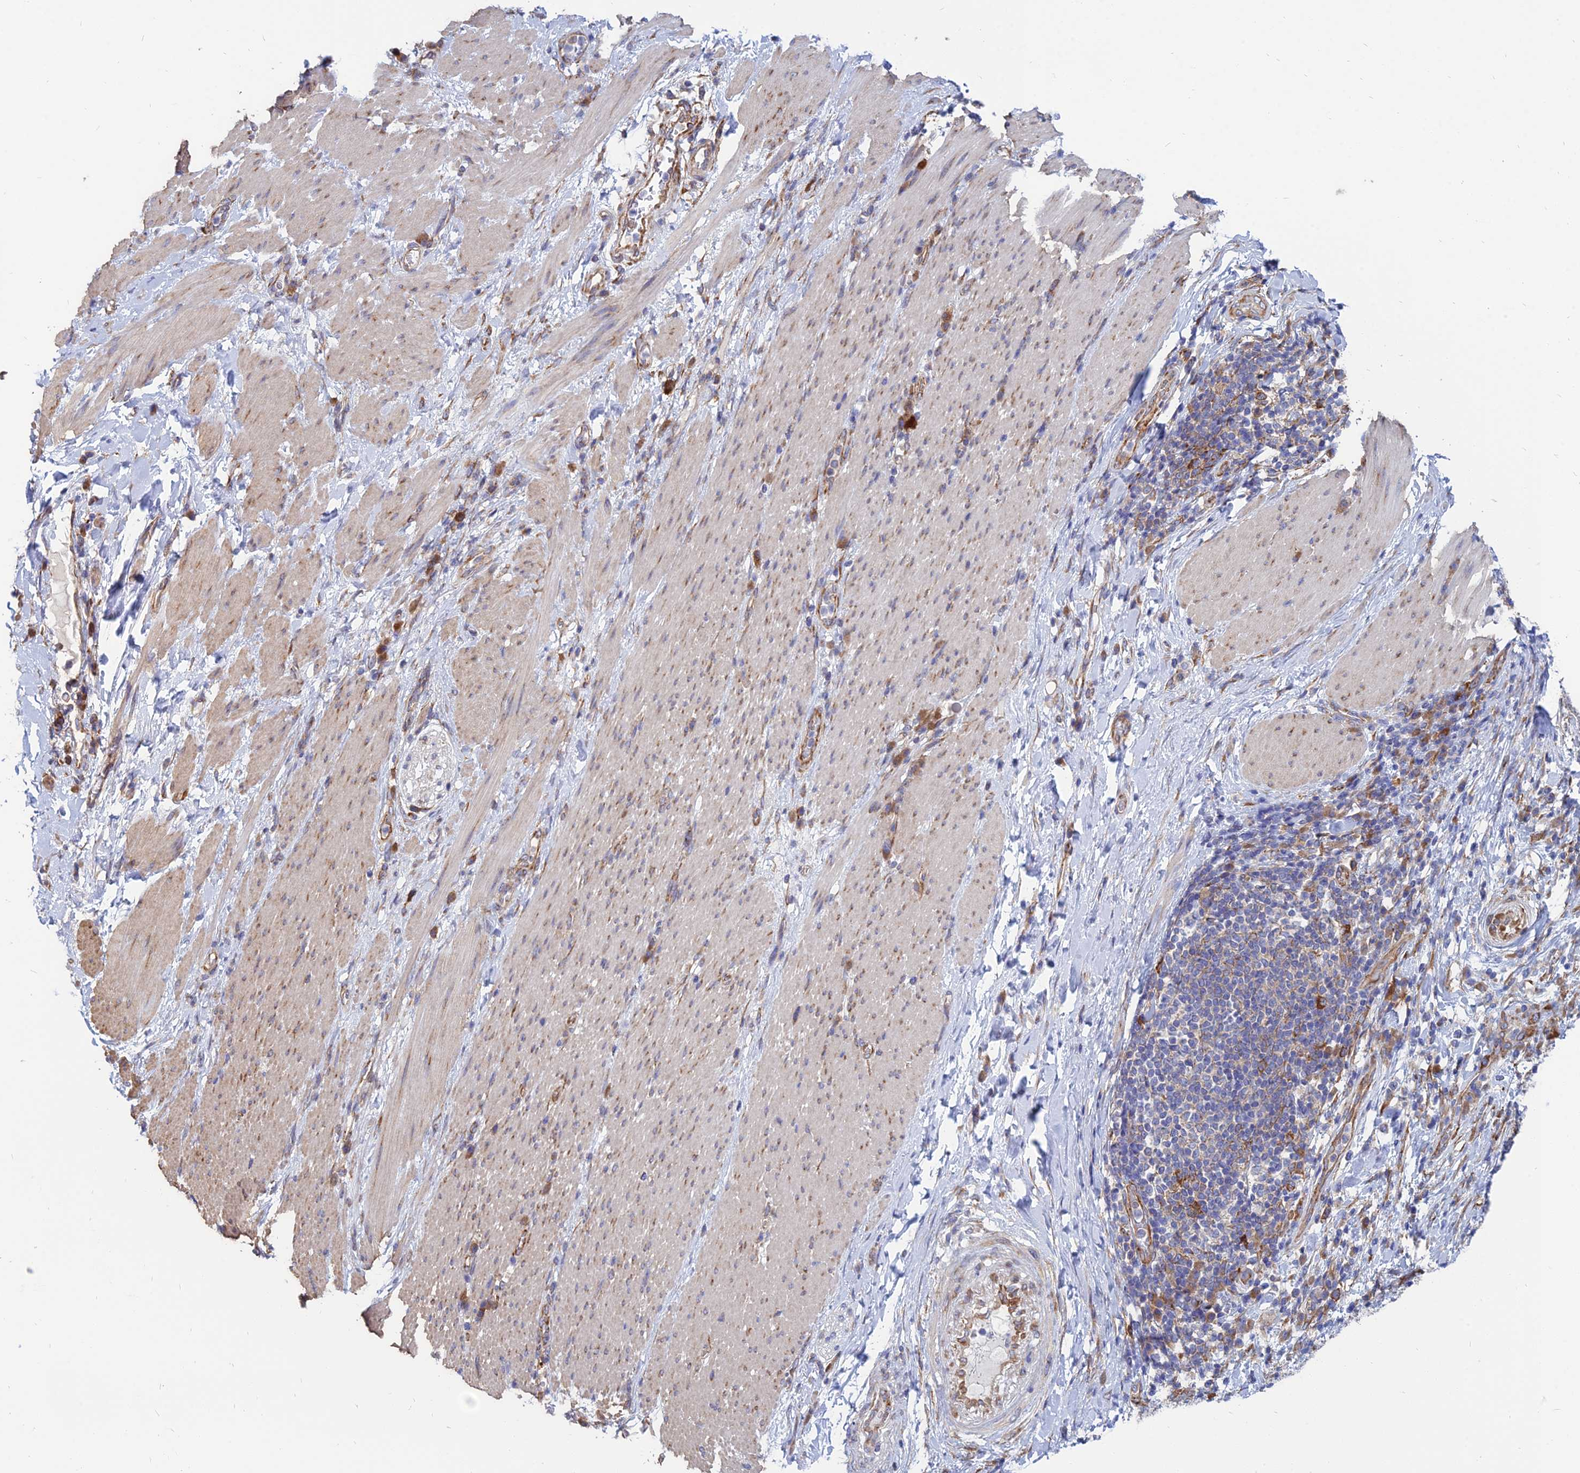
{"staining": {"intensity": "moderate", "quantity": ">75%", "location": "cytoplasmic/membranous"}, "tissue": "stomach cancer", "cell_type": "Tumor cells", "image_type": "cancer", "snomed": [{"axis": "morphology", "description": "Normal tissue, NOS"}, {"axis": "morphology", "description": "Adenocarcinoma, NOS"}, {"axis": "topography", "description": "Stomach"}], "caption": "Protein staining of stomach cancer tissue shows moderate cytoplasmic/membranous positivity in about >75% of tumor cells. The staining was performed using DAB (3,3'-diaminobenzidine) to visualize the protein expression in brown, while the nuclei were stained in blue with hematoxylin (Magnification: 20x).", "gene": "TXLNA", "patient": {"sex": "female", "age": 64}}